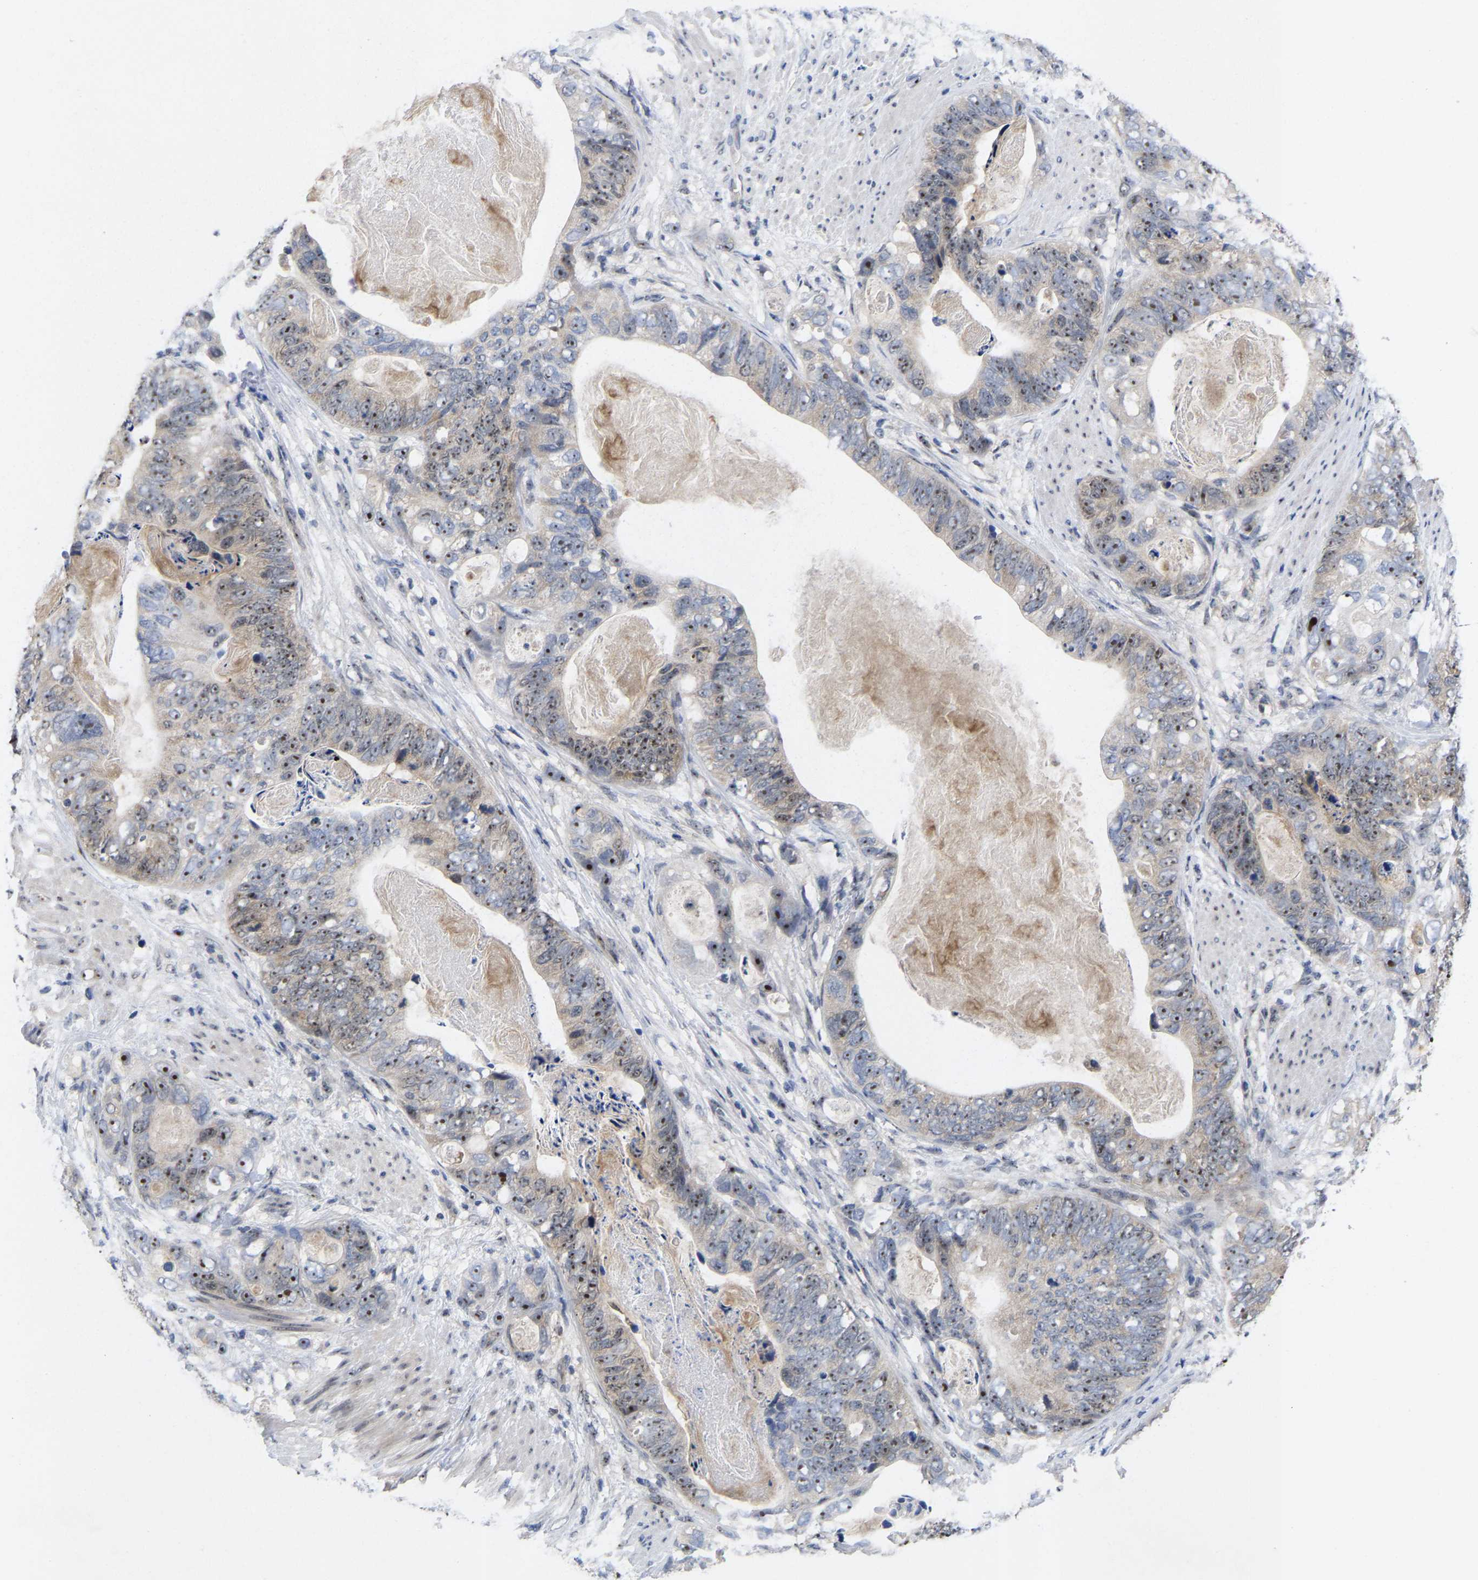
{"staining": {"intensity": "weak", "quantity": "25%-75%", "location": "nuclear"}, "tissue": "stomach cancer", "cell_type": "Tumor cells", "image_type": "cancer", "snomed": [{"axis": "morphology", "description": "Adenocarcinoma, NOS"}, {"axis": "topography", "description": "Stomach"}], "caption": "An image of human stomach cancer stained for a protein exhibits weak nuclear brown staining in tumor cells.", "gene": "NLE1", "patient": {"sex": "female", "age": 89}}